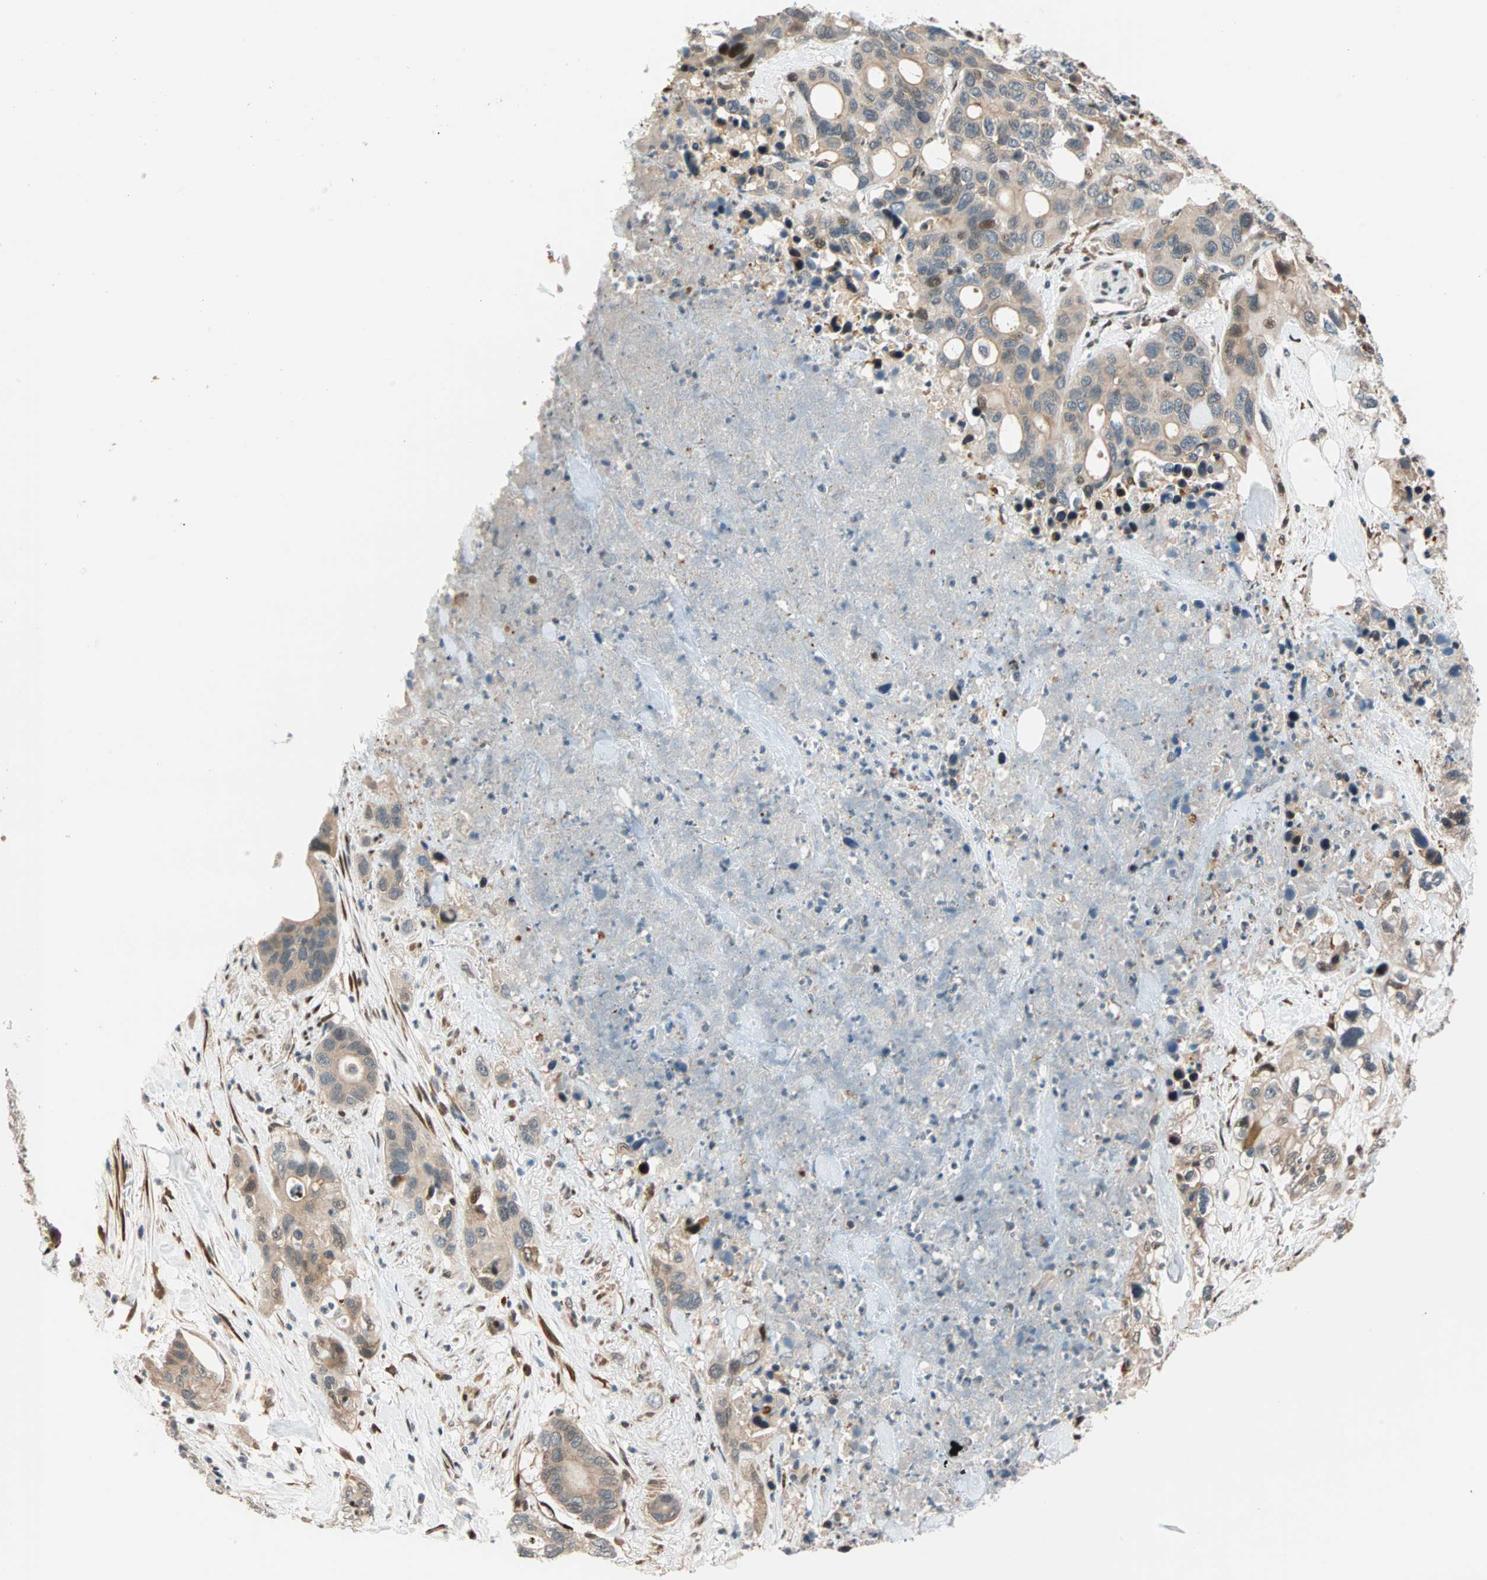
{"staining": {"intensity": "weak", "quantity": ">75%", "location": "cytoplasmic/membranous"}, "tissue": "pancreatic cancer", "cell_type": "Tumor cells", "image_type": "cancer", "snomed": [{"axis": "morphology", "description": "Adenocarcinoma, NOS"}, {"axis": "topography", "description": "Pancreas"}], "caption": "Pancreatic cancer was stained to show a protein in brown. There is low levels of weak cytoplasmic/membranous staining in about >75% of tumor cells.", "gene": "HECW1", "patient": {"sex": "female", "age": 71}}